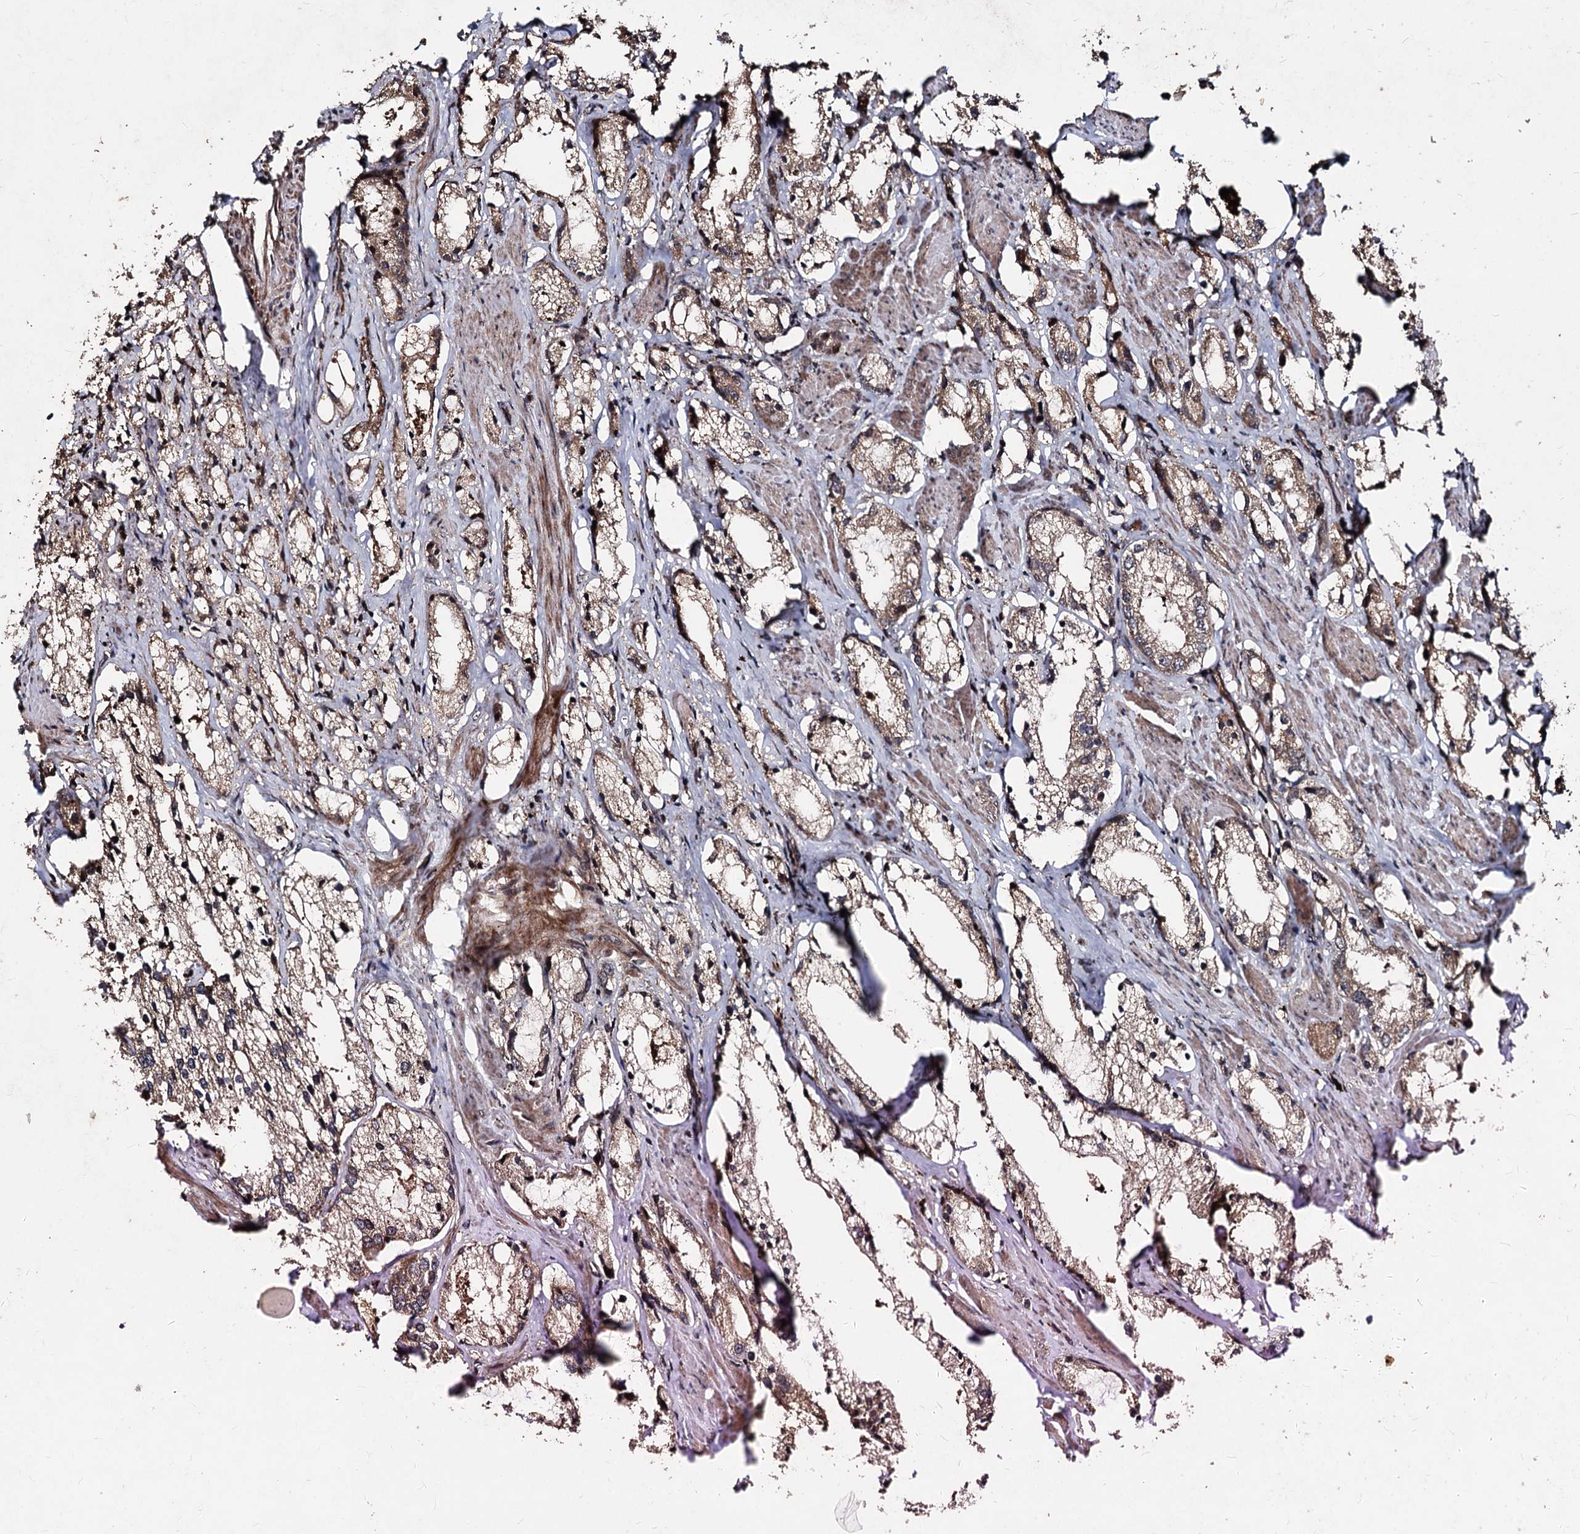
{"staining": {"intensity": "weak", "quantity": "25%-75%", "location": "cytoplasmic/membranous"}, "tissue": "prostate cancer", "cell_type": "Tumor cells", "image_type": "cancer", "snomed": [{"axis": "morphology", "description": "Adenocarcinoma, High grade"}, {"axis": "topography", "description": "Prostate"}], "caption": "Human prostate cancer (adenocarcinoma (high-grade)) stained for a protein (brown) displays weak cytoplasmic/membranous positive staining in about 25%-75% of tumor cells.", "gene": "BCL2L2", "patient": {"sex": "male", "age": 66}}